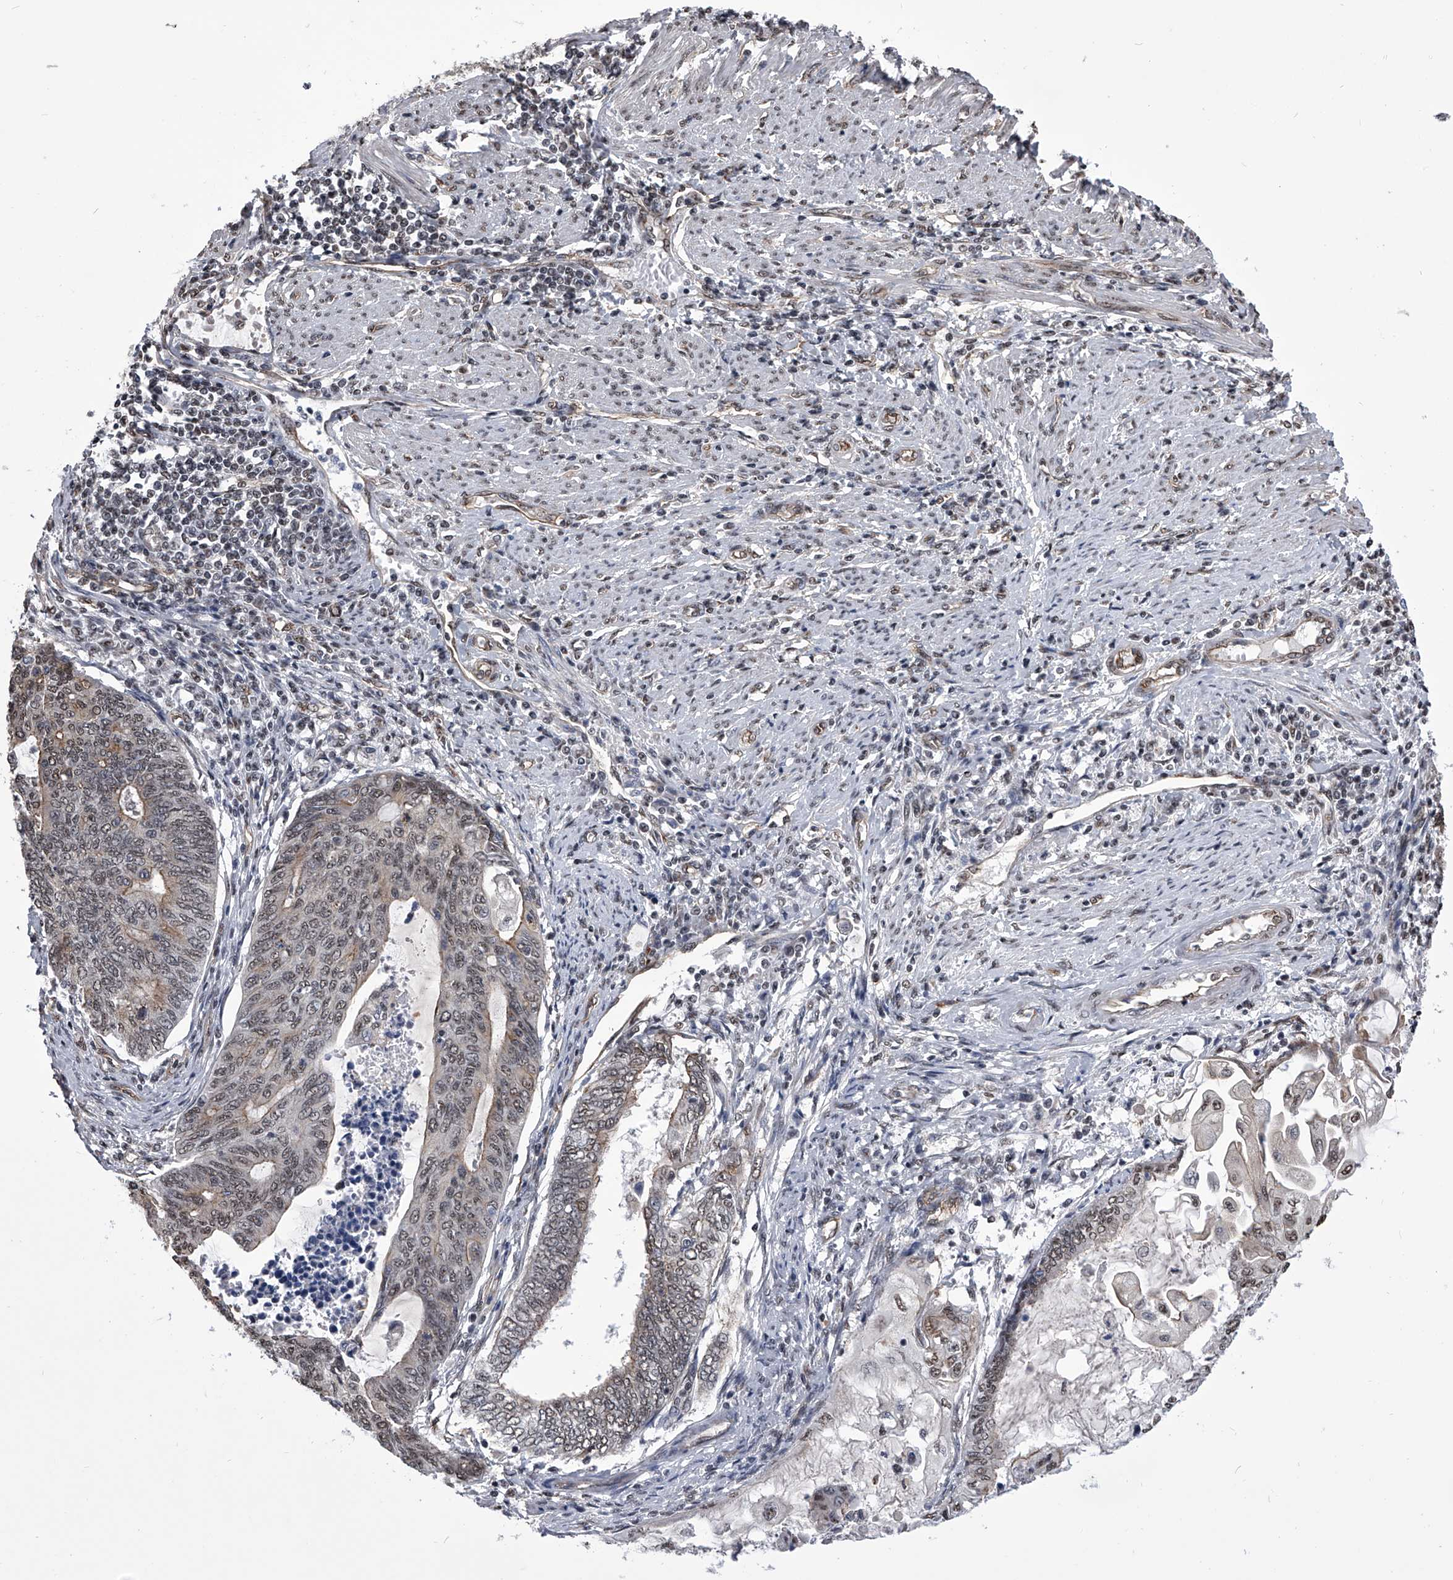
{"staining": {"intensity": "weak", "quantity": "<25%", "location": "nuclear"}, "tissue": "endometrial cancer", "cell_type": "Tumor cells", "image_type": "cancer", "snomed": [{"axis": "morphology", "description": "Adenocarcinoma, NOS"}, {"axis": "topography", "description": "Uterus"}, {"axis": "topography", "description": "Endometrium"}], "caption": "IHC micrograph of neoplastic tissue: human endometrial cancer (adenocarcinoma) stained with DAB displays no significant protein expression in tumor cells.", "gene": "ZNF76", "patient": {"sex": "female", "age": 70}}